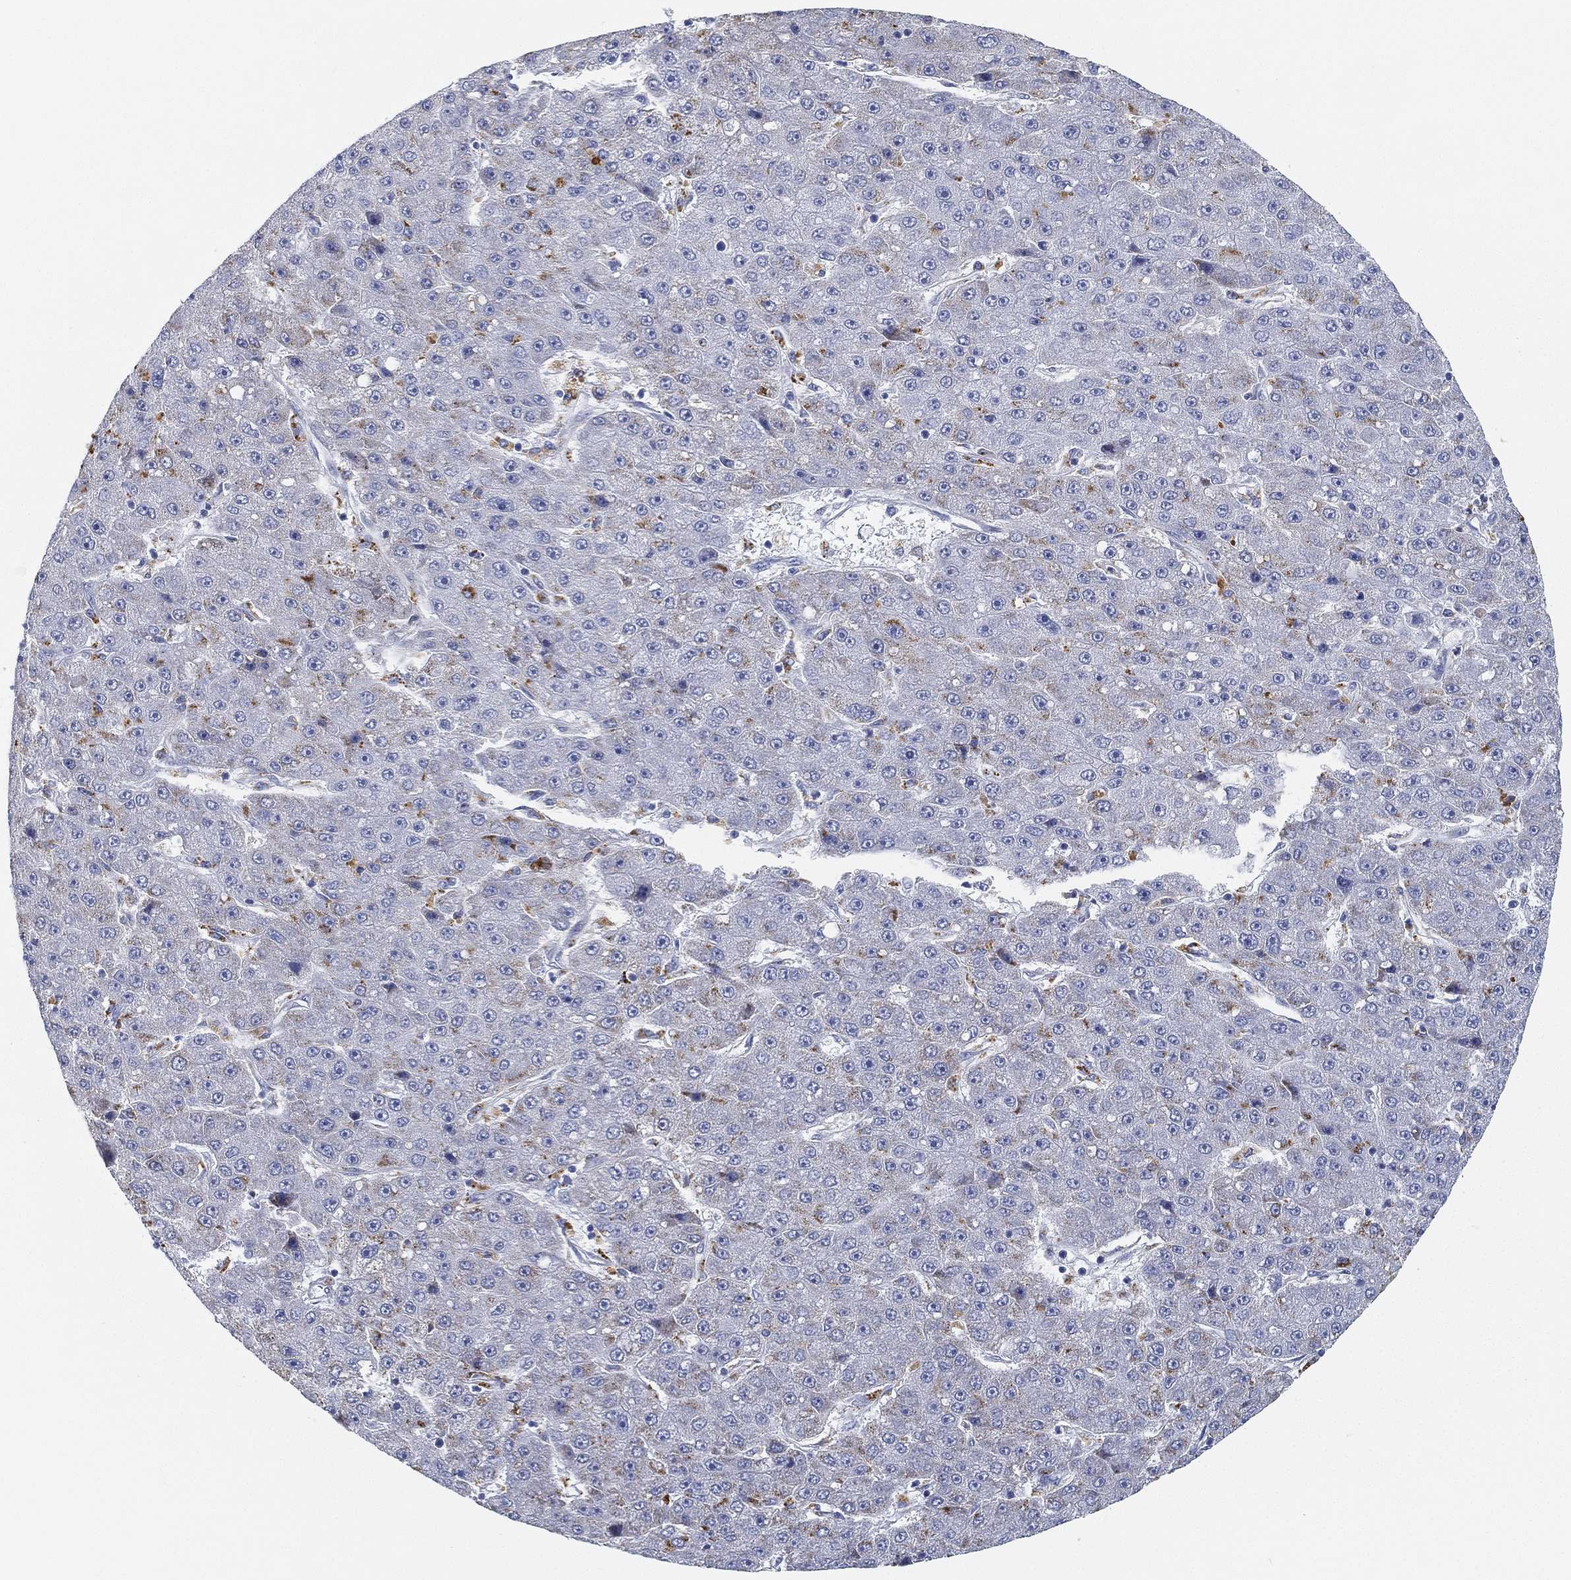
{"staining": {"intensity": "moderate", "quantity": "25%-75%", "location": "cytoplasmic/membranous"}, "tissue": "liver cancer", "cell_type": "Tumor cells", "image_type": "cancer", "snomed": [{"axis": "morphology", "description": "Carcinoma, Hepatocellular, NOS"}, {"axis": "topography", "description": "Liver"}], "caption": "About 25%-75% of tumor cells in liver cancer (hepatocellular carcinoma) exhibit moderate cytoplasmic/membranous protein staining as visualized by brown immunohistochemical staining.", "gene": "GPR61", "patient": {"sex": "male", "age": 67}}